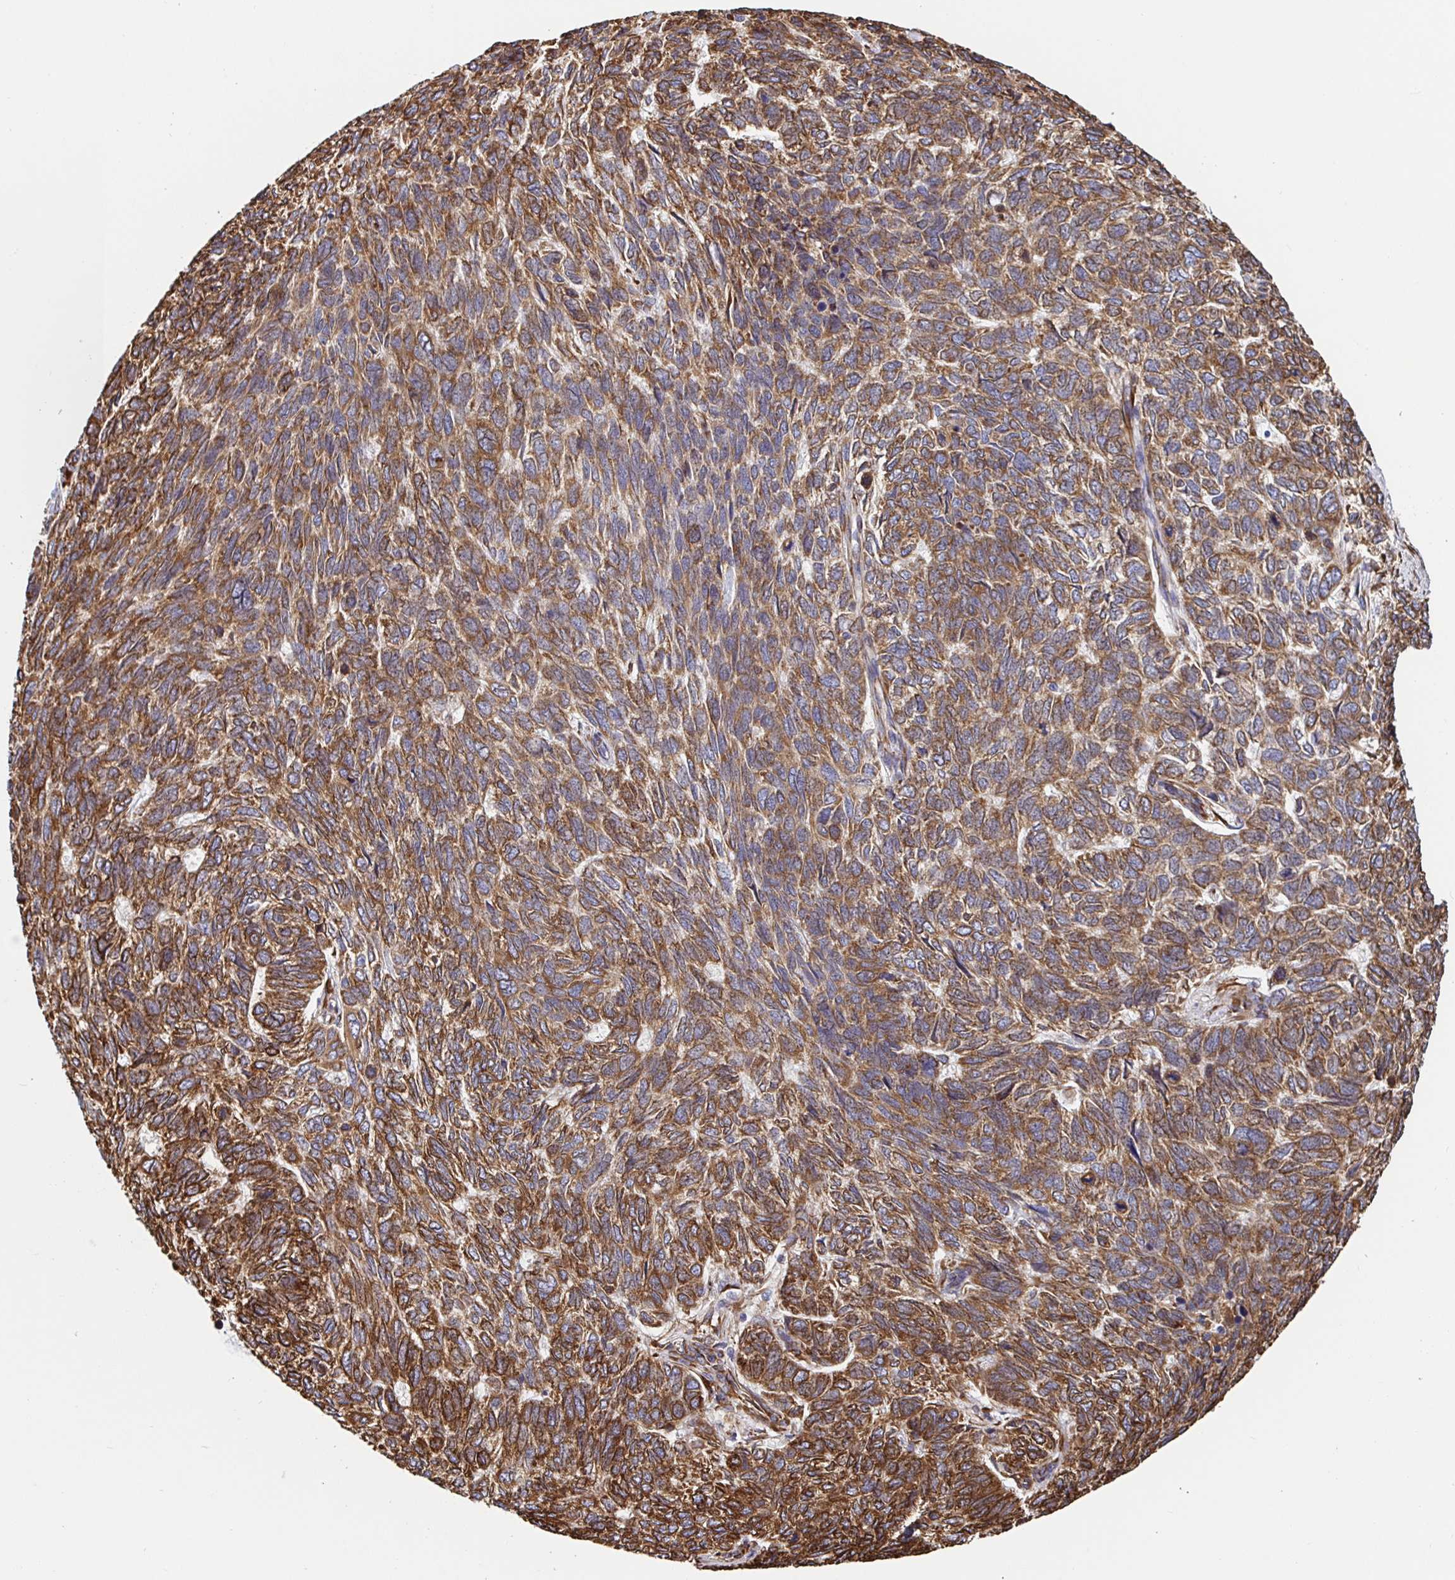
{"staining": {"intensity": "strong", "quantity": ">75%", "location": "cytoplasmic/membranous"}, "tissue": "skin cancer", "cell_type": "Tumor cells", "image_type": "cancer", "snomed": [{"axis": "morphology", "description": "Basal cell carcinoma"}, {"axis": "topography", "description": "Skin"}], "caption": "DAB (3,3'-diaminobenzidine) immunohistochemical staining of basal cell carcinoma (skin) exhibits strong cytoplasmic/membranous protein staining in about >75% of tumor cells.", "gene": "MAOA", "patient": {"sex": "female", "age": 65}}